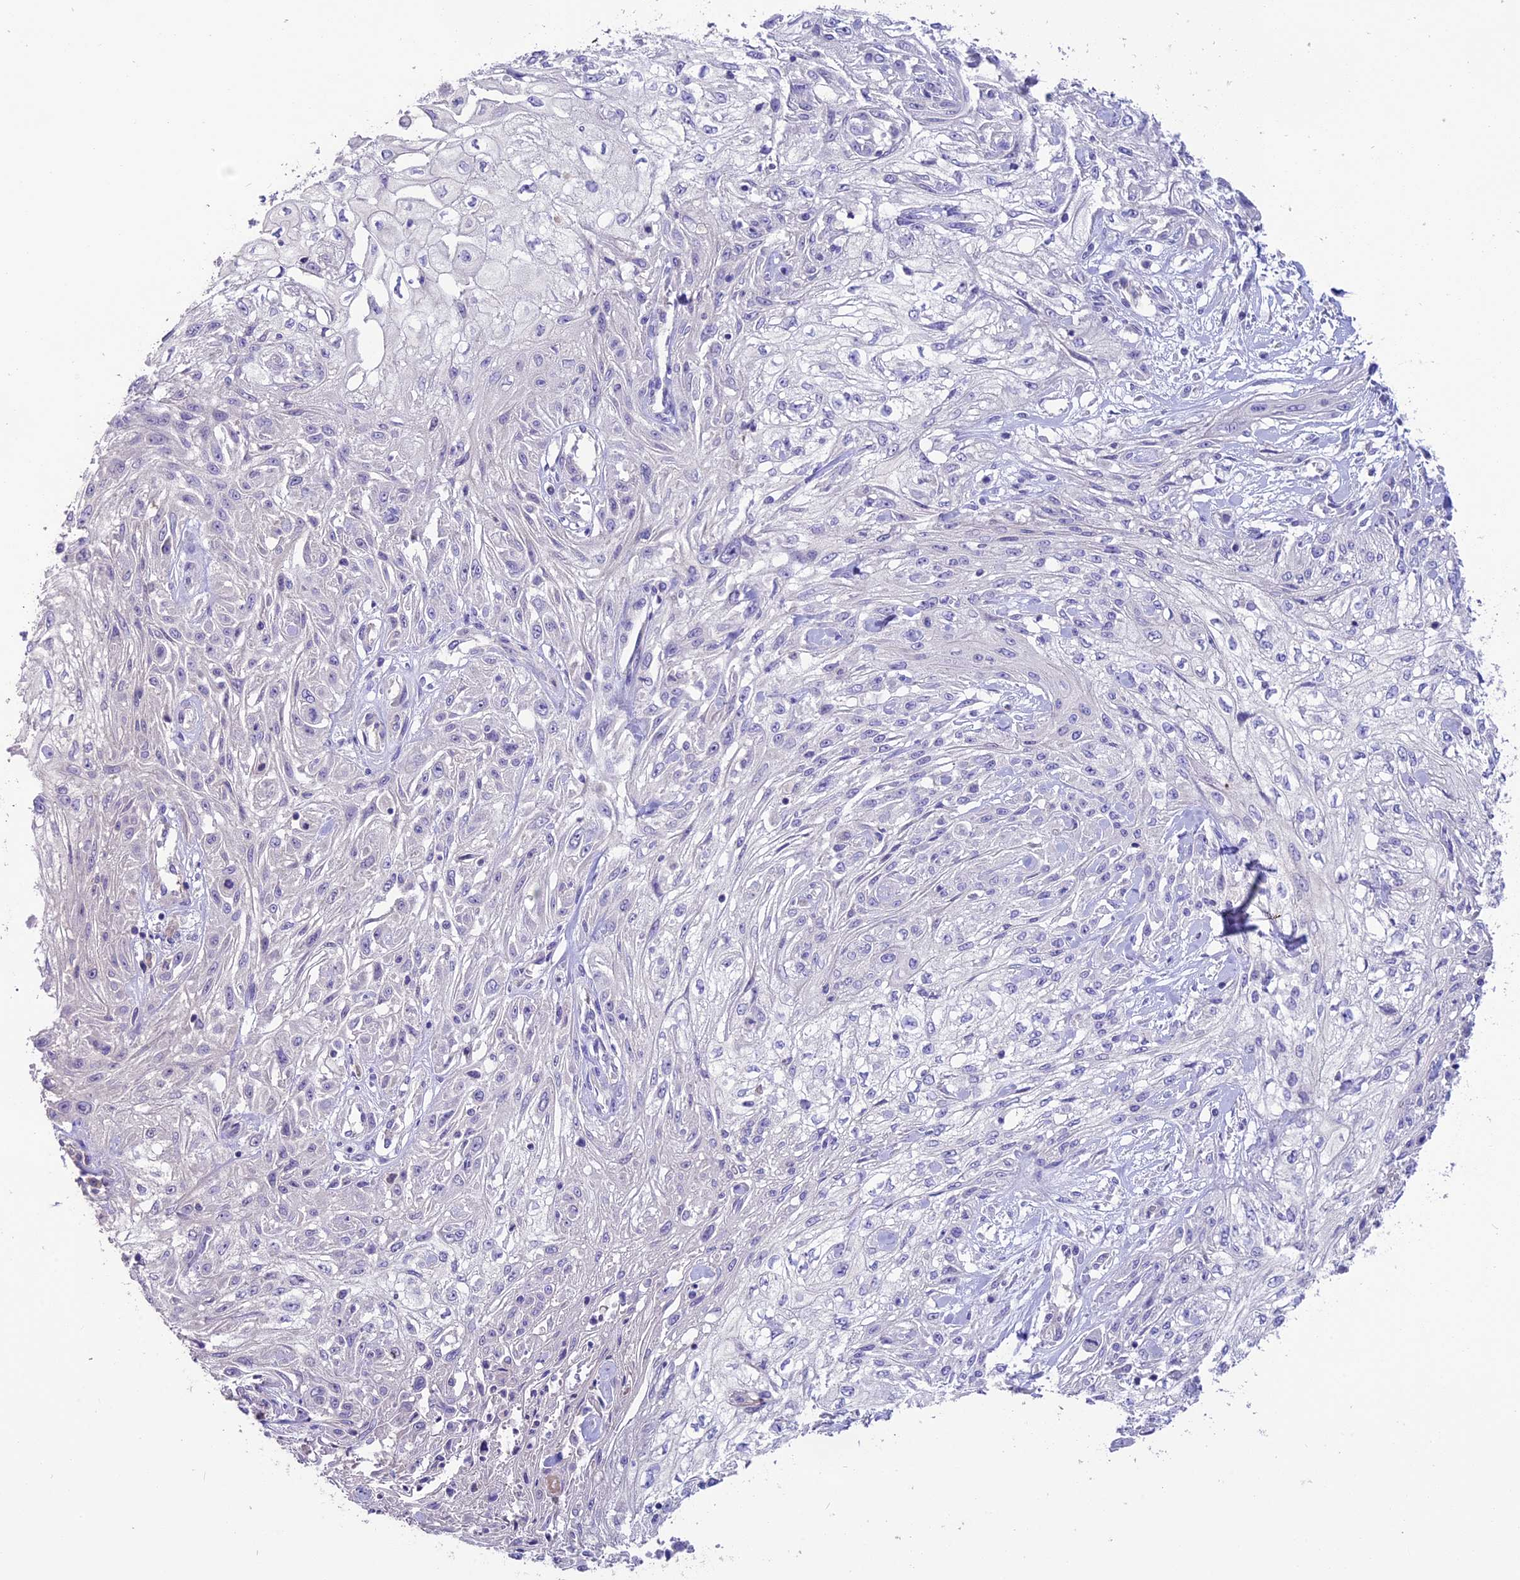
{"staining": {"intensity": "negative", "quantity": "none", "location": "none"}, "tissue": "skin cancer", "cell_type": "Tumor cells", "image_type": "cancer", "snomed": [{"axis": "morphology", "description": "Squamous cell carcinoma, NOS"}, {"axis": "morphology", "description": "Squamous cell carcinoma, metastatic, NOS"}, {"axis": "topography", "description": "Skin"}, {"axis": "topography", "description": "Lymph node"}], "caption": "Immunohistochemistry micrograph of neoplastic tissue: human skin cancer (metastatic squamous cell carcinoma) stained with DAB (3,3'-diaminobenzidine) shows no significant protein expression in tumor cells.", "gene": "CD99L2", "patient": {"sex": "male", "age": 75}}